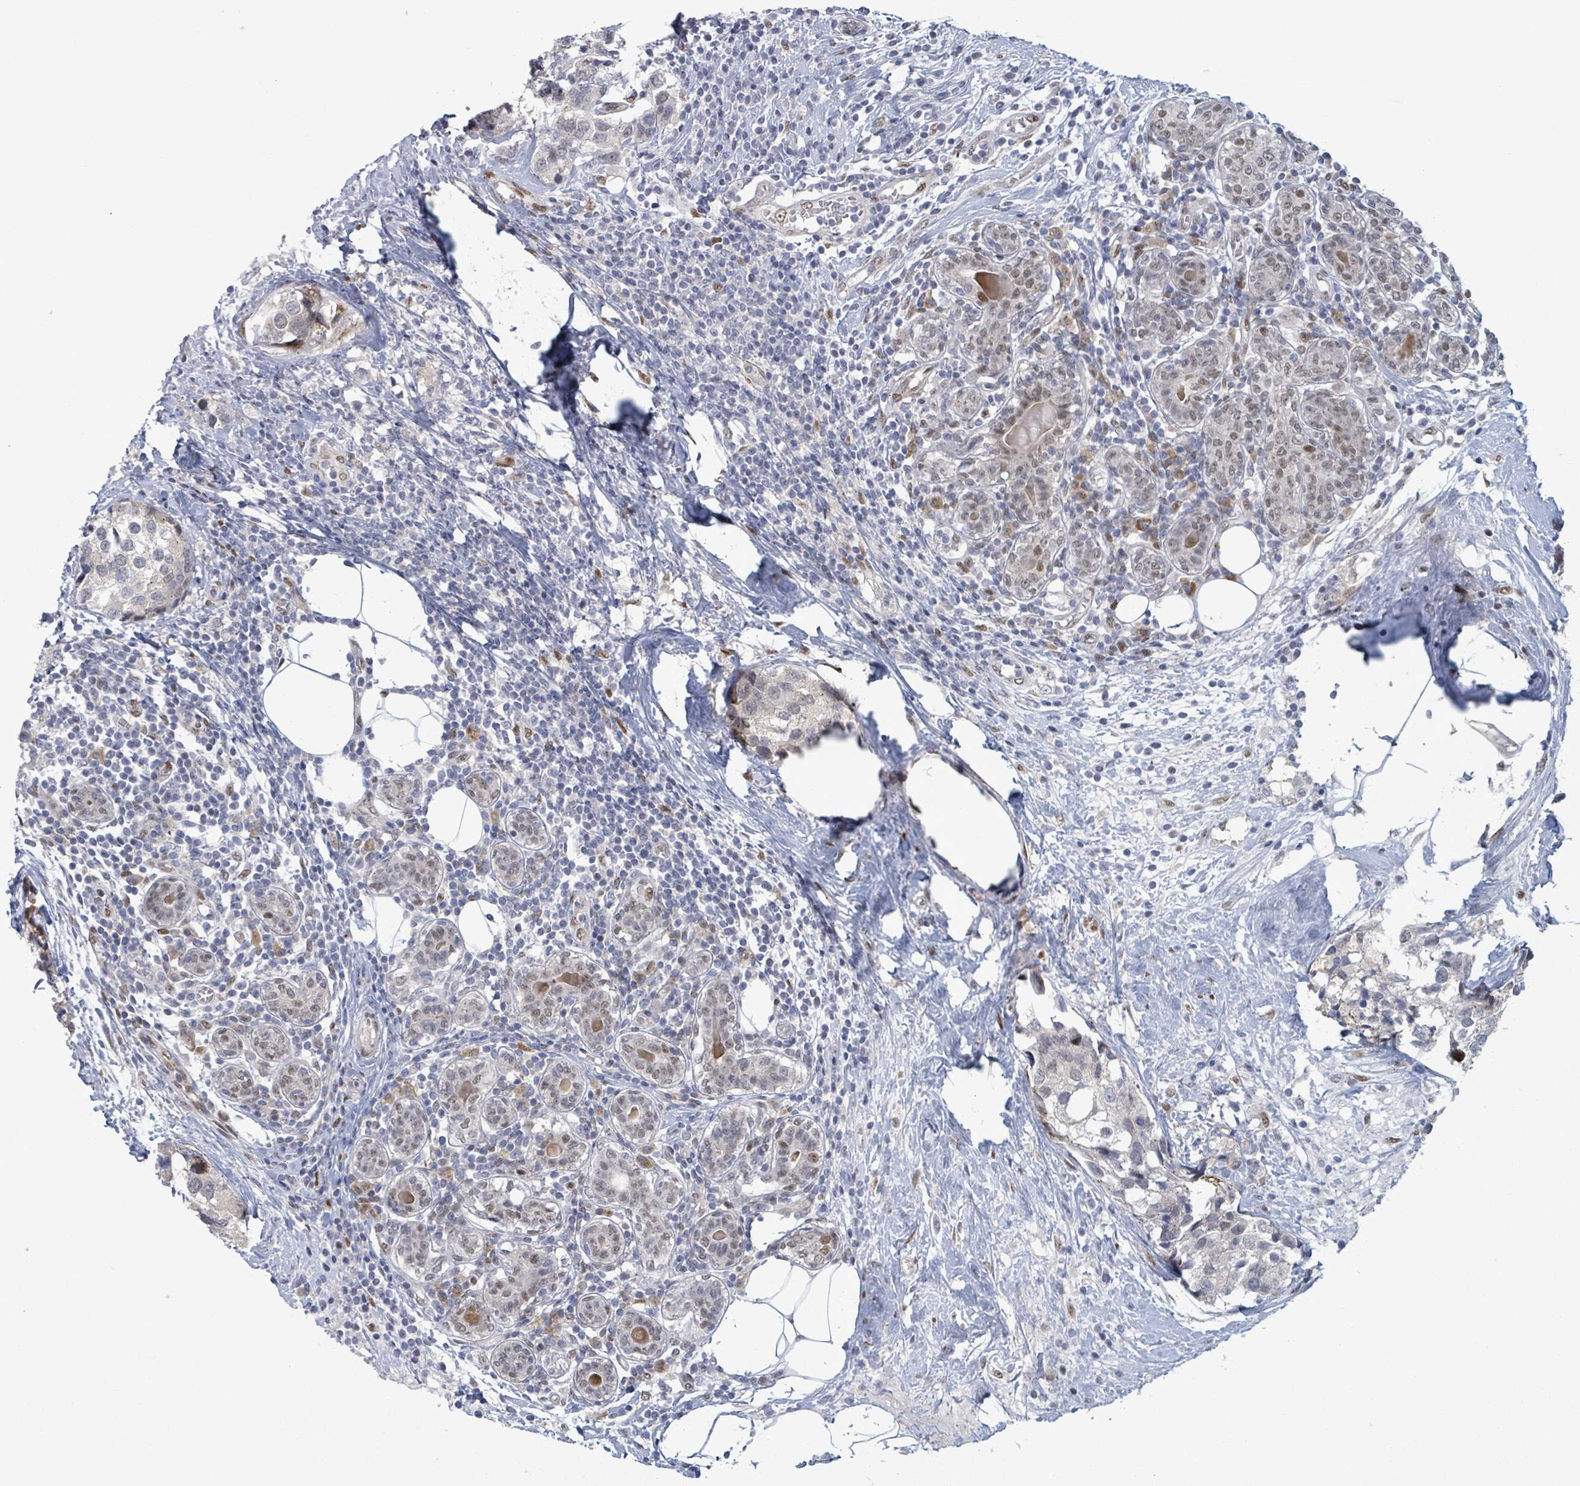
{"staining": {"intensity": "negative", "quantity": "none", "location": "none"}, "tissue": "breast cancer", "cell_type": "Tumor cells", "image_type": "cancer", "snomed": [{"axis": "morphology", "description": "Lobular carcinoma"}, {"axis": "topography", "description": "Breast"}], "caption": "The micrograph exhibits no significant expression in tumor cells of breast cancer (lobular carcinoma). Nuclei are stained in blue.", "gene": "TUSC1", "patient": {"sex": "female", "age": 59}}